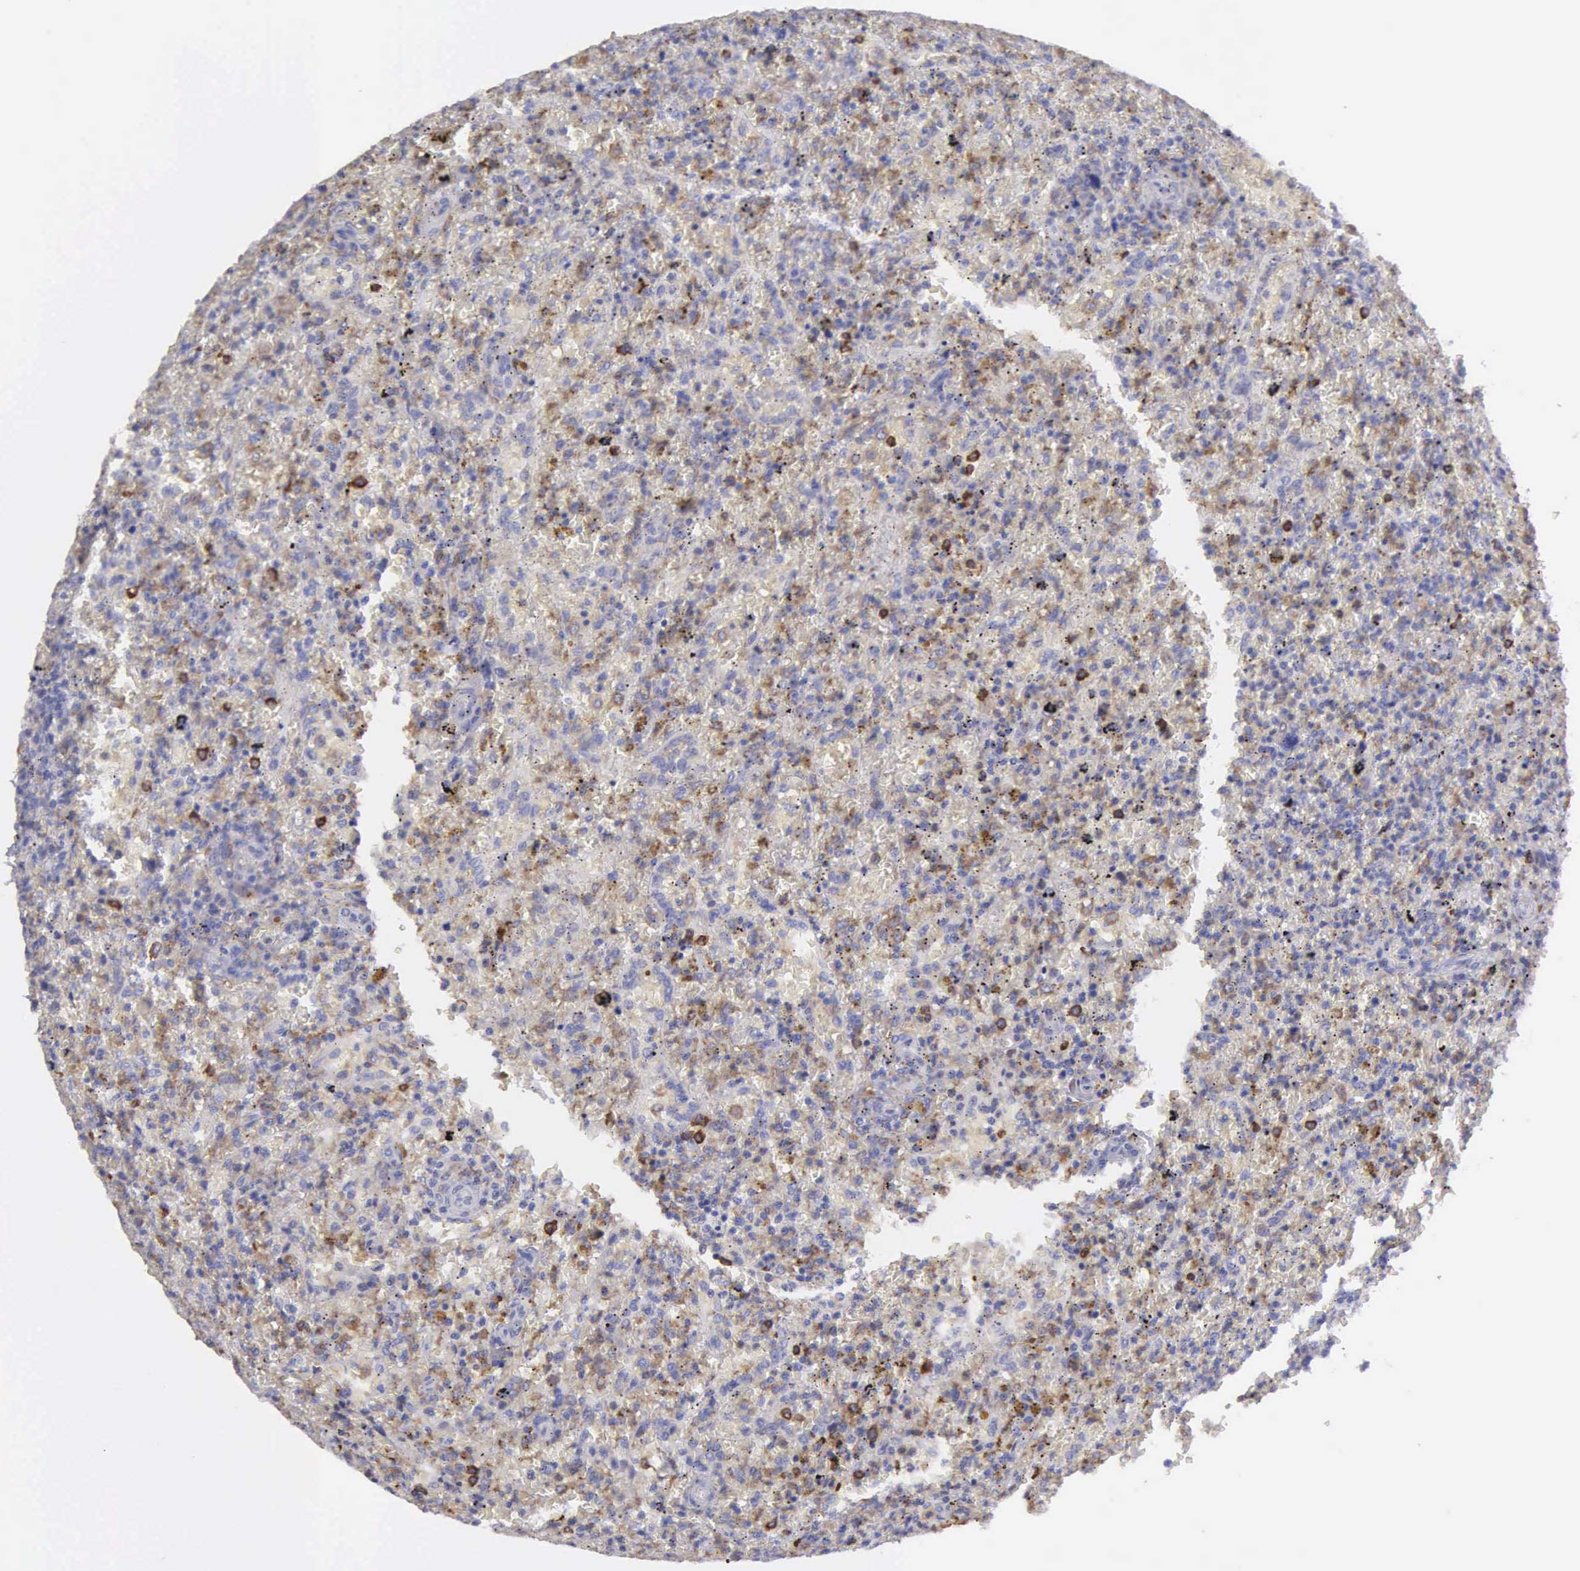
{"staining": {"intensity": "moderate", "quantity": "<25%", "location": "cytoplasmic/membranous"}, "tissue": "lymphoma", "cell_type": "Tumor cells", "image_type": "cancer", "snomed": [{"axis": "morphology", "description": "Malignant lymphoma, non-Hodgkin's type, High grade"}, {"axis": "topography", "description": "Spleen"}, {"axis": "topography", "description": "Lymph node"}], "caption": "A brown stain labels moderate cytoplasmic/membranous positivity of a protein in lymphoma tumor cells.", "gene": "TYRP1", "patient": {"sex": "female", "age": 70}}